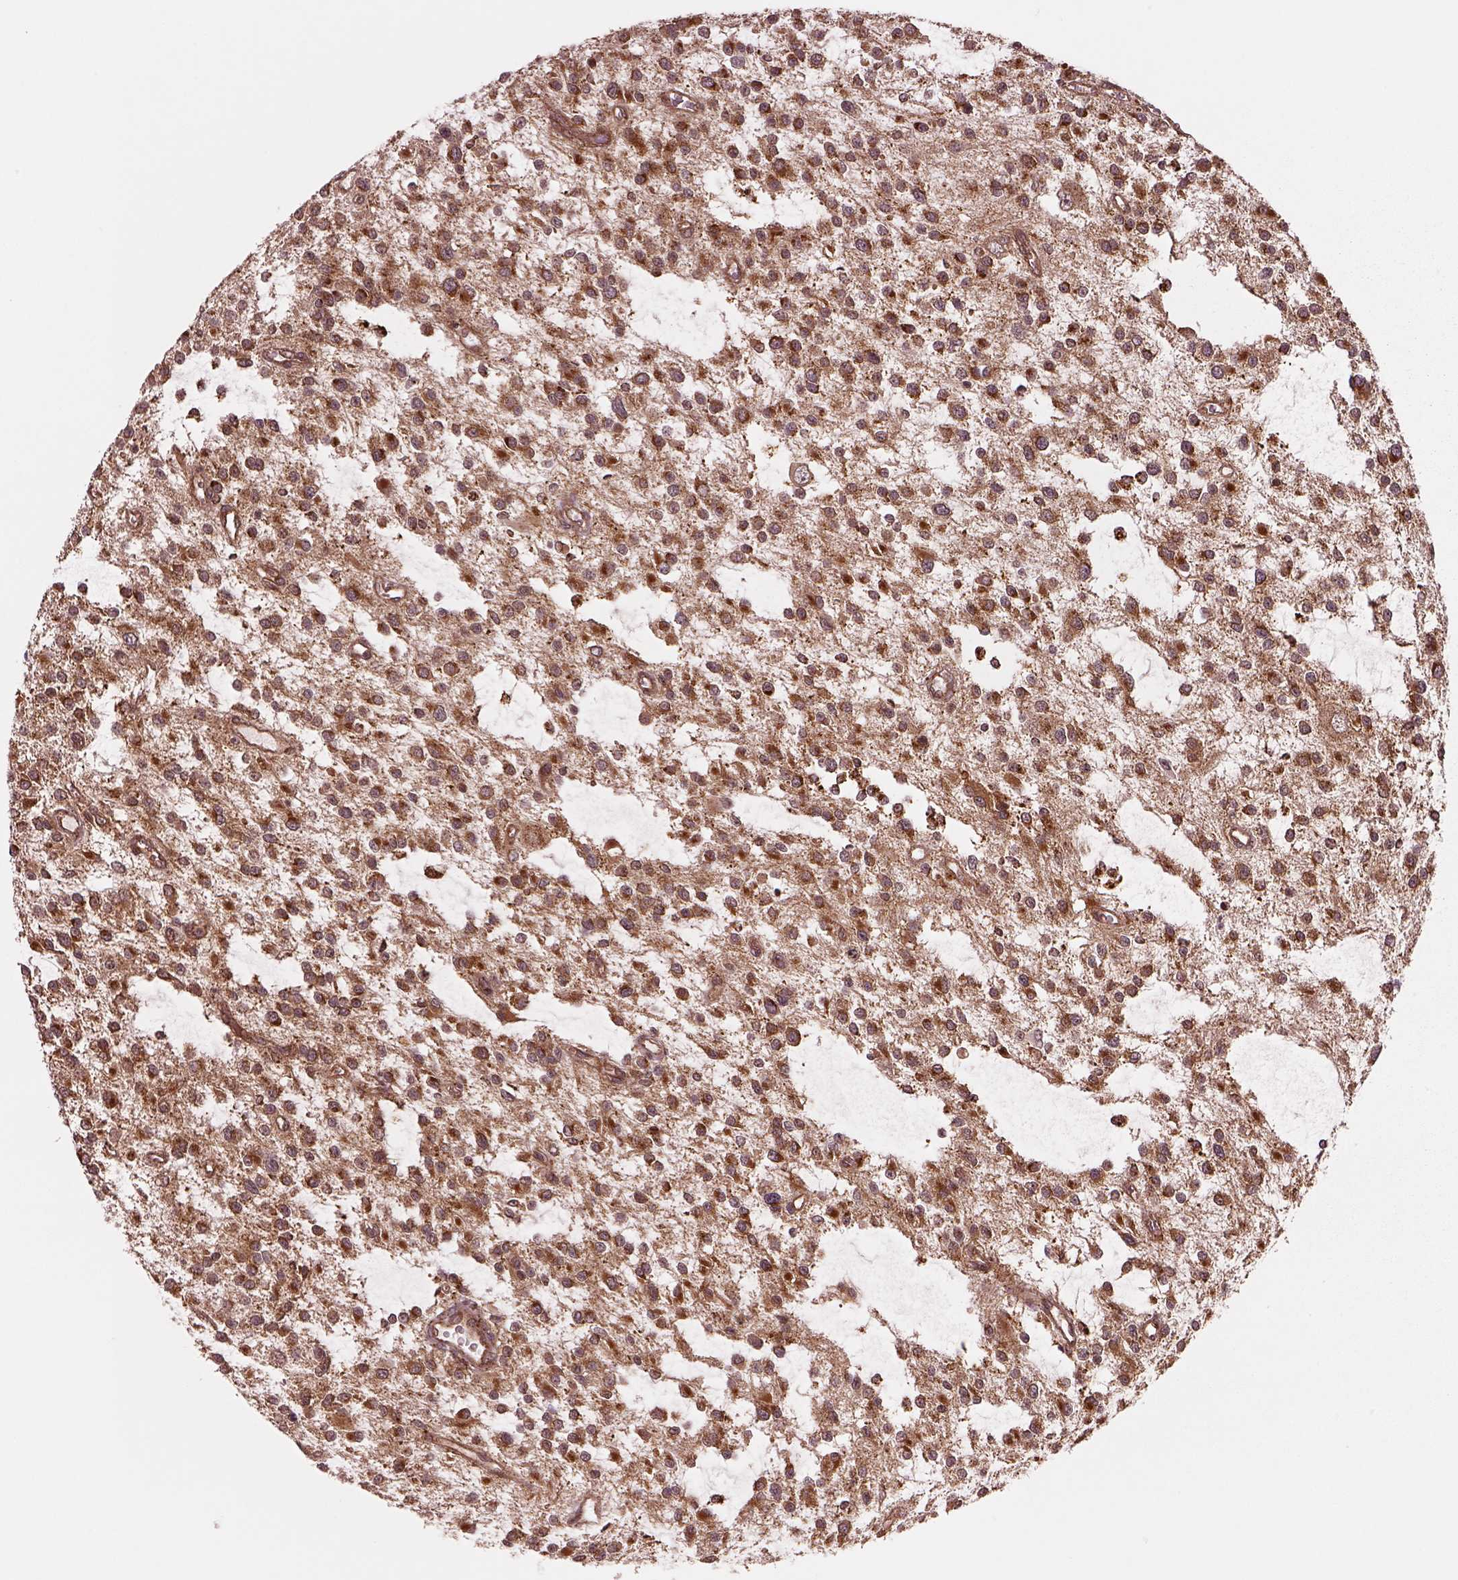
{"staining": {"intensity": "strong", "quantity": "25%-75%", "location": "cytoplasmic/membranous"}, "tissue": "glioma", "cell_type": "Tumor cells", "image_type": "cancer", "snomed": [{"axis": "morphology", "description": "Glioma, malignant, Low grade"}, {"axis": "topography", "description": "Brain"}], "caption": "Immunohistochemical staining of glioma reveals high levels of strong cytoplasmic/membranous protein staining in approximately 25%-75% of tumor cells.", "gene": "WASHC2A", "patient": {"sex": "male", "age": 43}}